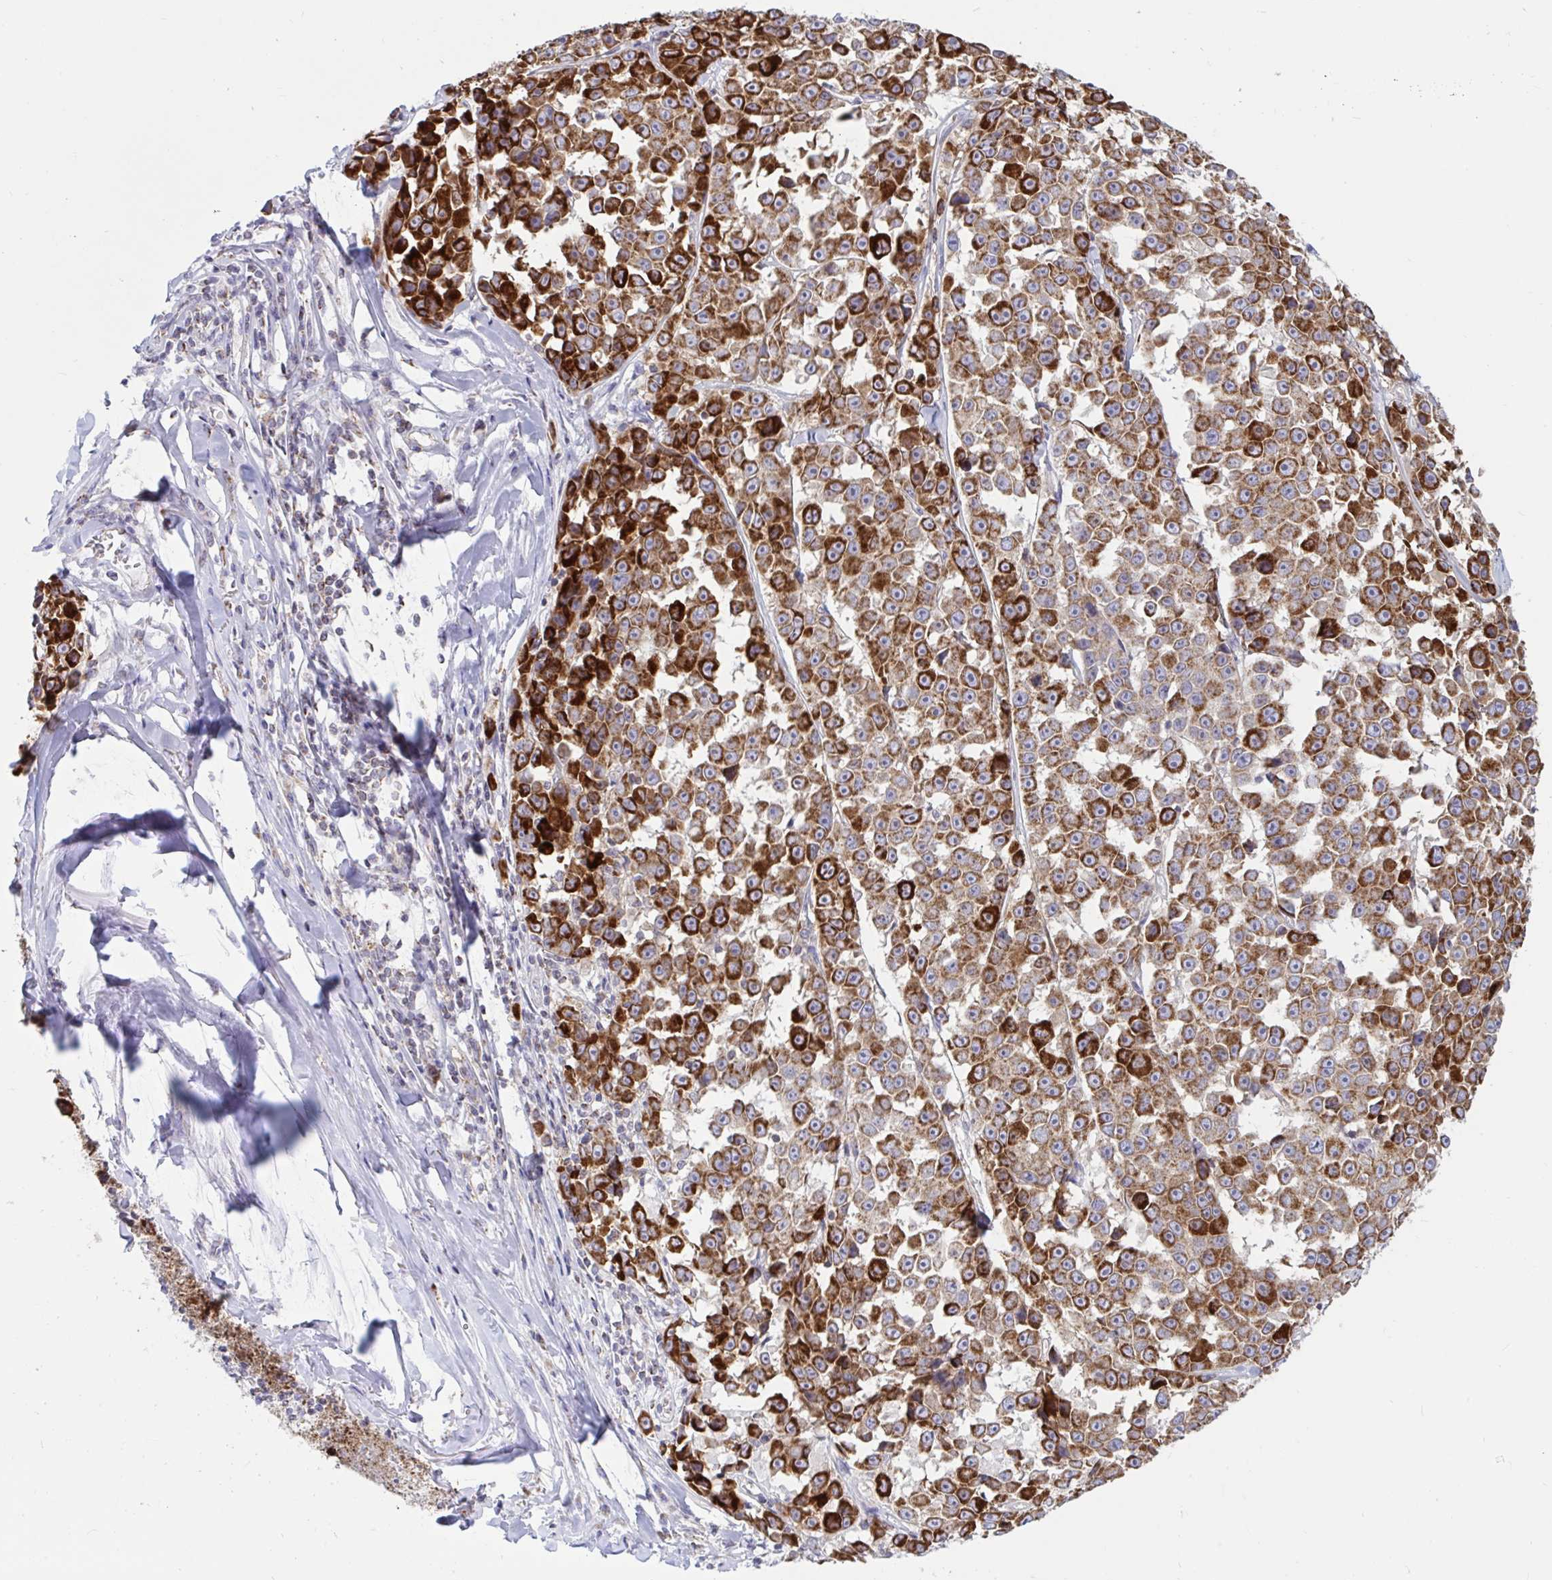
{"staining": {"intensity": "strong", "quantity": ">75%", "location": "cytoplasmic/membranous"}, "tissue": "melanoma", "cell_type": "Tumor cells", "image_type": "cancer", "snomed": [{"axis": "morphology", "description": "Malignant melanoma, NOS"}, {"axis": "topography", "description": "Skin"}], "caption": "Immunohistochemistry (IHC) micrograph of neoplastic tissue: human melanoma stained using immunohistochemistry (IHC) displays high levels of strong protein expression localized specifically in the cytoplasmic/membranous of tumor cells, appearing as a cytoplasmic/membranous brown color.", "gene": "HSPE1", "patient": {"sex": "female", "age": 66}}